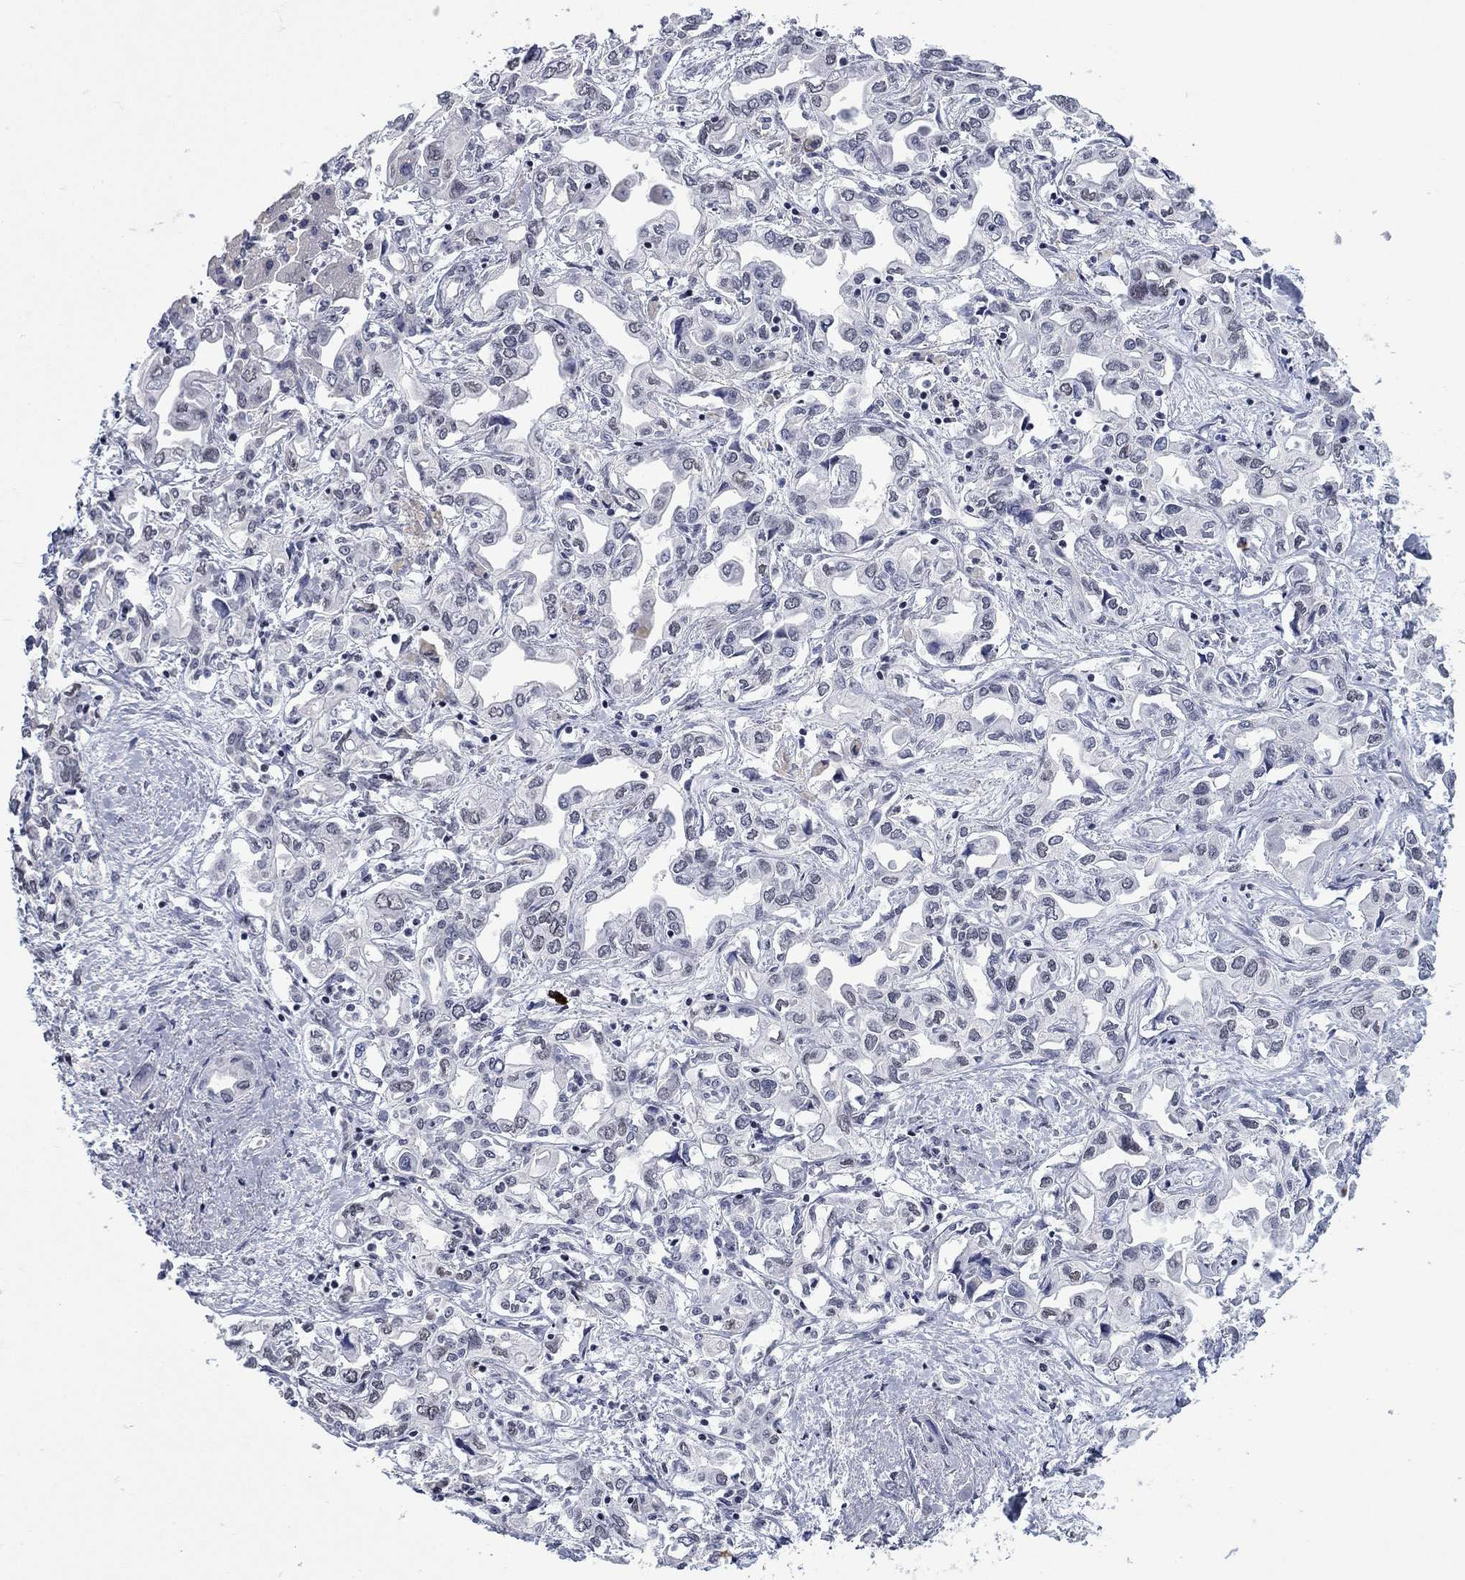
{"staining": {"intensity": "negative", "quantity": "none", "location": "none"}, "tissue": "liver cancer", "cell_type": "Tumor cells", "image_type": "cancer", "snomed": [{"axis": "morphology", "description": "Cholangiocarcinoma"}, {"axis": "topography", "description": "Liver"}], "caption": "High power microscopy micrograph of an immunohistochemistry (IHC) histopathology image of liver cholangiocarcinoma, revealing no significant staining in tumor cells.", "gene": "NPAS3", "patient": {"sex": "female", "age": 64}}